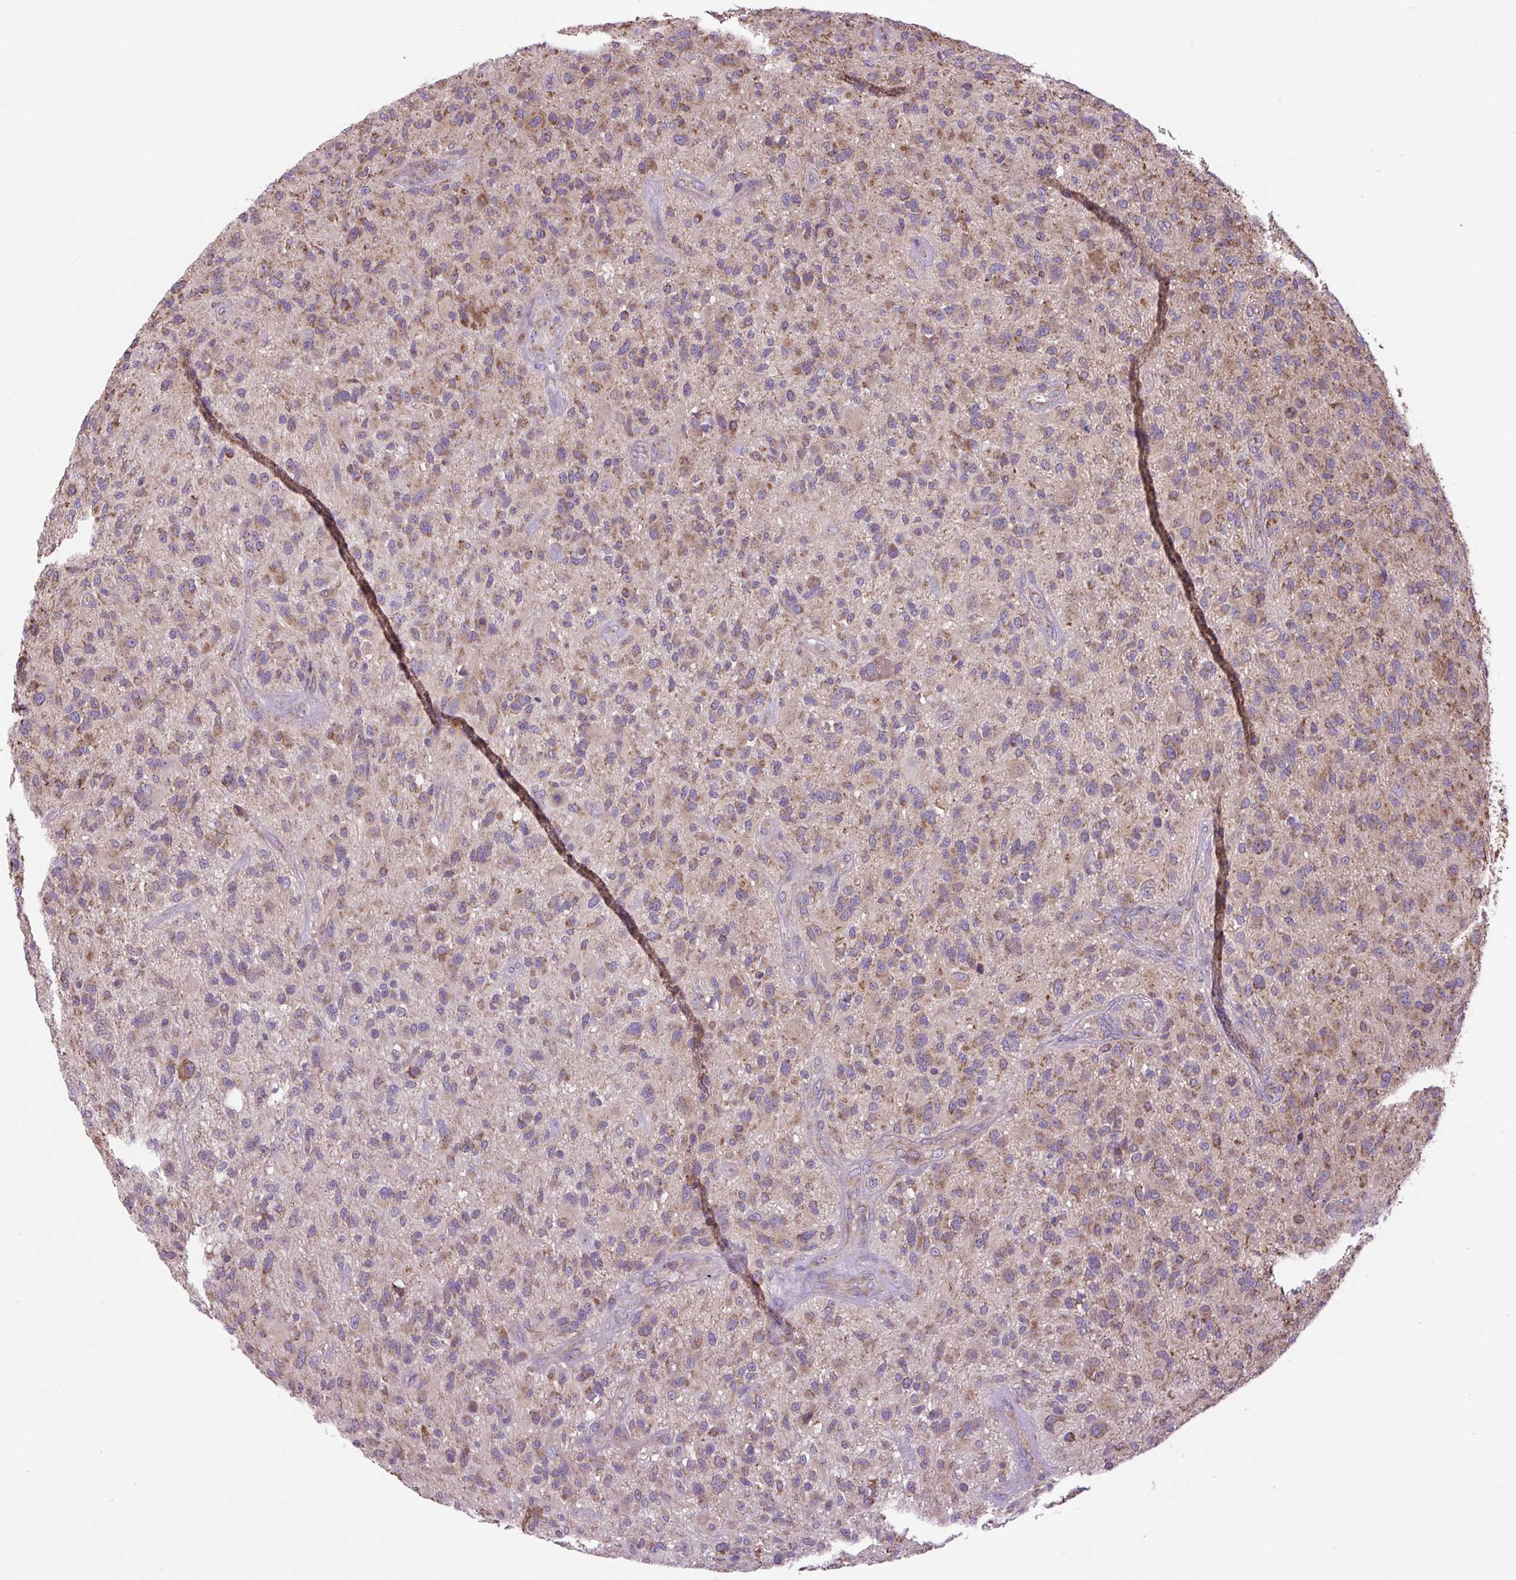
{"staining": {"intensity": "moderate", "quantity": "25%-75%", "location": "cytoplasmic/membranous"}, "tissue": "glioma", "cell_type": "Tumor cells", "image_type": "cancer", "snomed": [{"axis": "morphology", "description": "Glioma, malignant, High grade"}, {"axis": "topography", "description": "Brain"}], "caption": "Immunohistochemical staining of malignant glioma (high-grade) displays medium levels of moderate cytoplasmic/membranous positivity in approximately 25%-75% of tumor cells.", "gene": "PLCG1", "patient": {"sex": "male", "age": 47}}